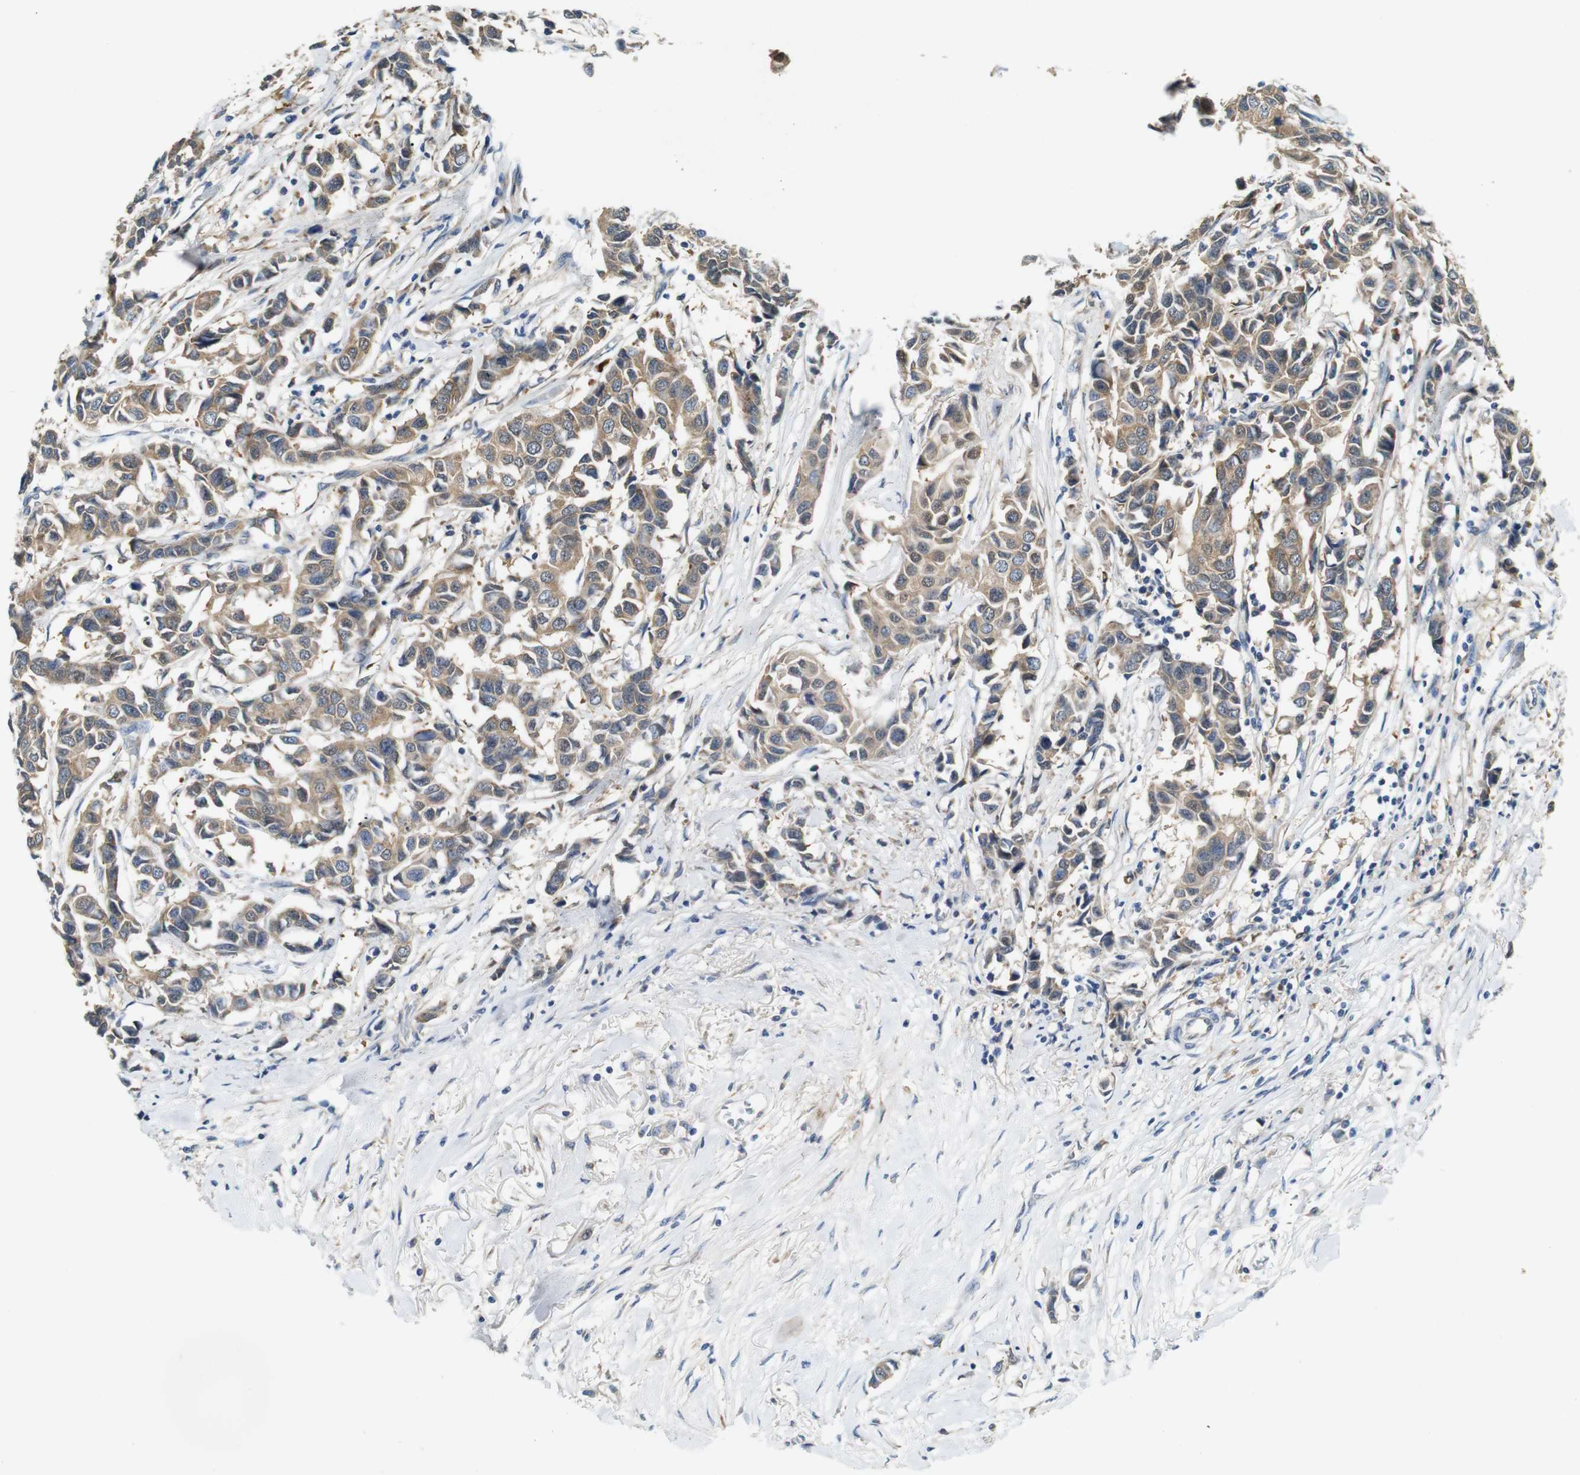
{"staining": {"intensity": "weak", "quantity": ">75%", "location": "cytoplasmic/membranous"}, "tissue": "breast cancer", "cell_type": "Tumor cells", "image_type": "cancer", "snomed": [{"axis": "morphology", "description": "Duct carcinoma"}, {"axis": "topography", "description": "Breast"}], "caption": "Protein staining shows weak cytoplasmic/membranous staining in about >75% of tumor cells in intraductal carcinoma (breast).", "gene": "NEBL", "patient": {"sex": "female", "age": 80}}